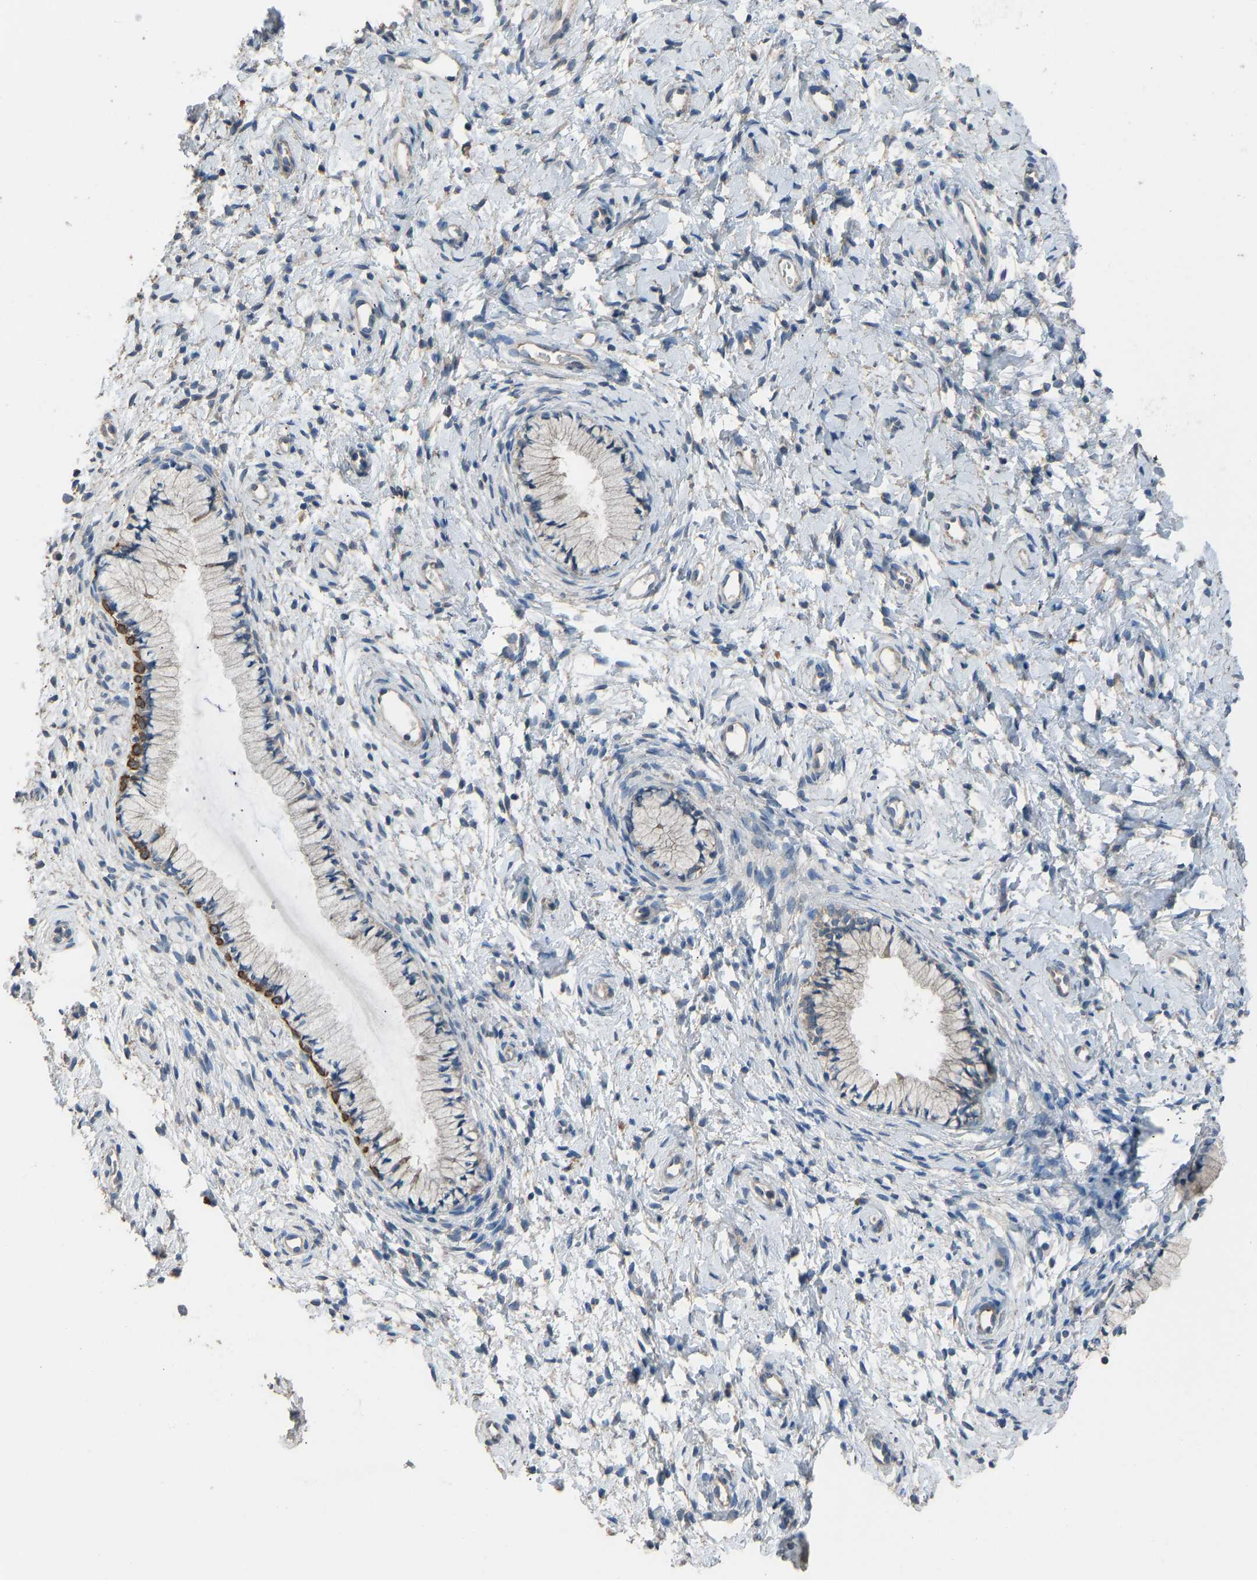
{"staining": {"intensity": "moderate", "quantity": "25%-75%", "location": "cytoplasmic/membranous"}, "tissue": "cervix", "cell_type": "Glandular cells", "image_type": "normal", "snomed": [{"axis": "morphology", "description": "Normal tissue, NOS"}, {"axis": "topography", "description": "Cervix"}], "caption": "The photomicrograph exhibits staining of benign cervix, revealing moderate cytoplasmic/membranous protein staining (brown color) within glandular cells. The staining is performed using DAB (3,3'-diaminobenzidine) brown chromogen to label protein expression. The nuclei are counter-stained blue using hematoxylin.", "gene": "SLC43A1", "patient": {"sex": "female", "age": 72}}